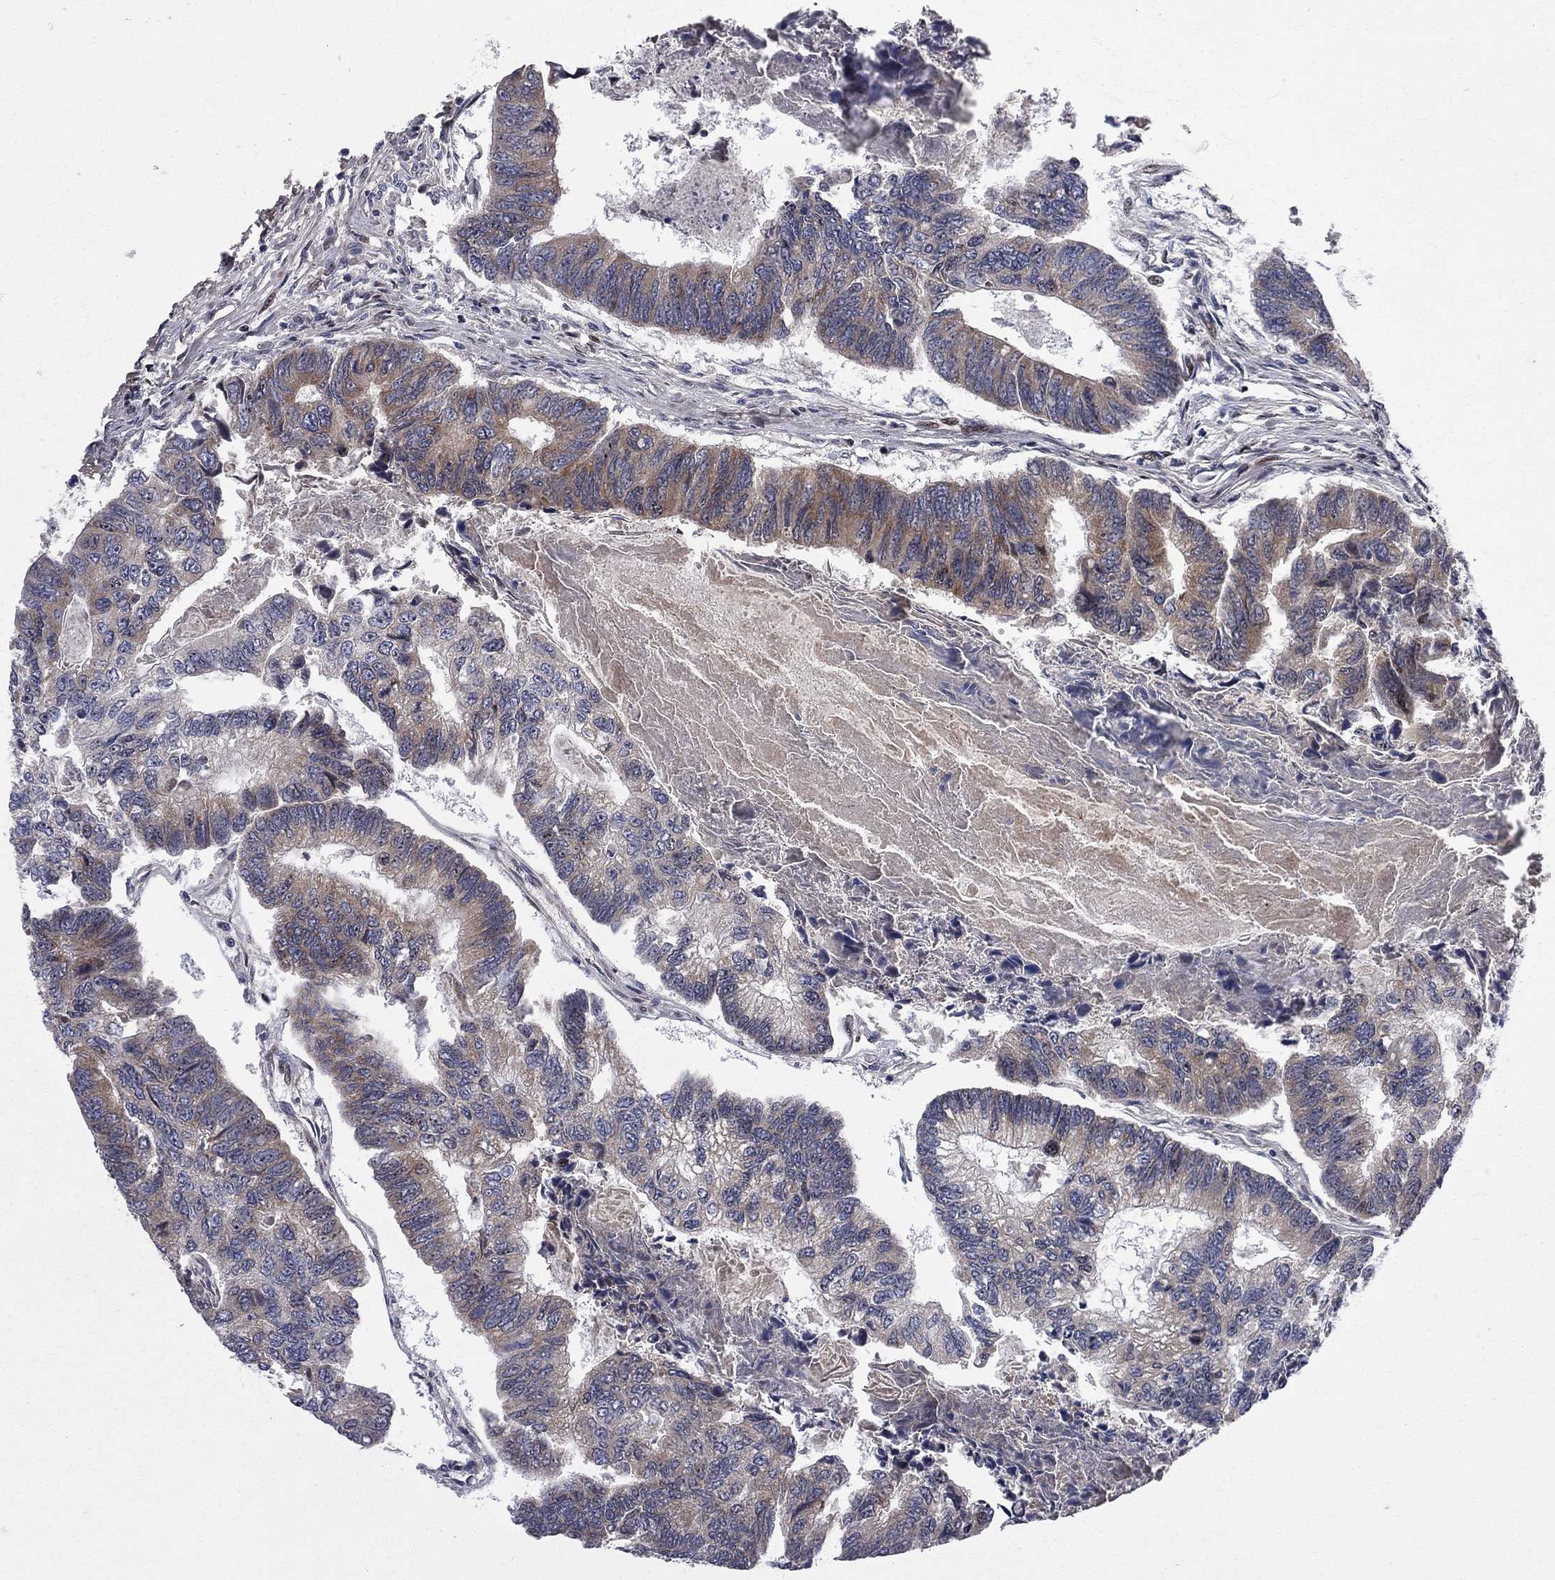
{"staining": {"intensity": "moderate", "quantity": "25%-75%", "location": "cytoplasmic/membranous"}, "tissue": "colorectal cancer", "cell_type": "Tumor cells", "image_type": "cancer", "snomed": [{"axis": "morphology", "description": "Adenocarcinoma, NOS"}, {"axis": "topography", "description": "Colon"}], "caption": "Colorectal cancer (adenocarcinoma) stained for a protein (brown) exhibits moderate cytoplasmic/membranous positive positivity in about 25%-75% of tumor cells.", "gene": "CNOT11", "patient": {"sex": "female", "age": 65}}